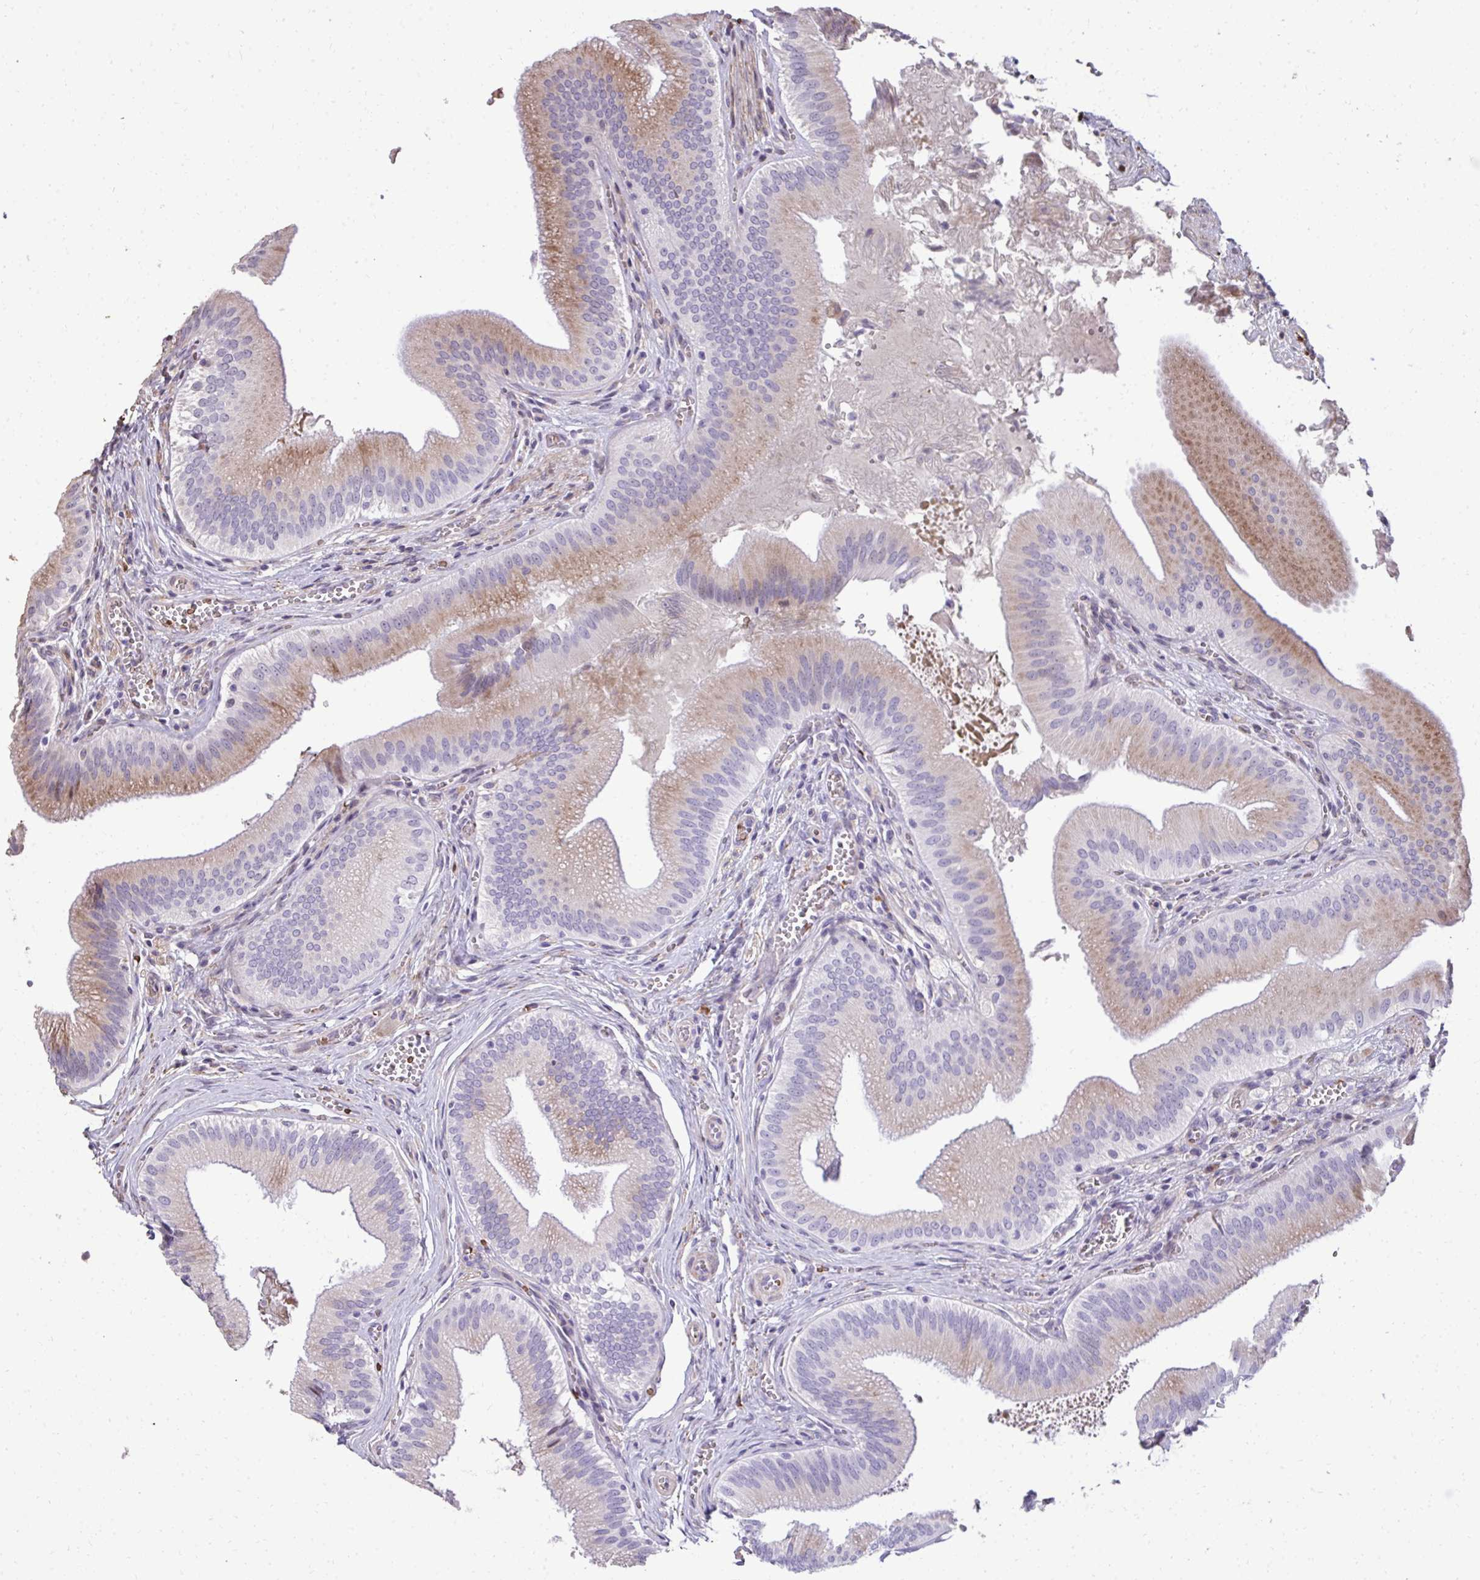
{"staining": {"intensity": "weak", "quantity": "<25%", "location": "cytoplasmic/membranous"}, "tissue": "gallbladder", "cell_type": "Glandular cells", "image_type": "normal", "snomed": [{"axis": "morphology", "description": "Normal tissue, NOS"}, {"axis": "topography", "description": "Gallbladder"}], "caption": "There is no significant positivity in glandular cells of gallbladder.", "gene": "FIBCD1", "patient": {"sex": "male", "age": 17}}